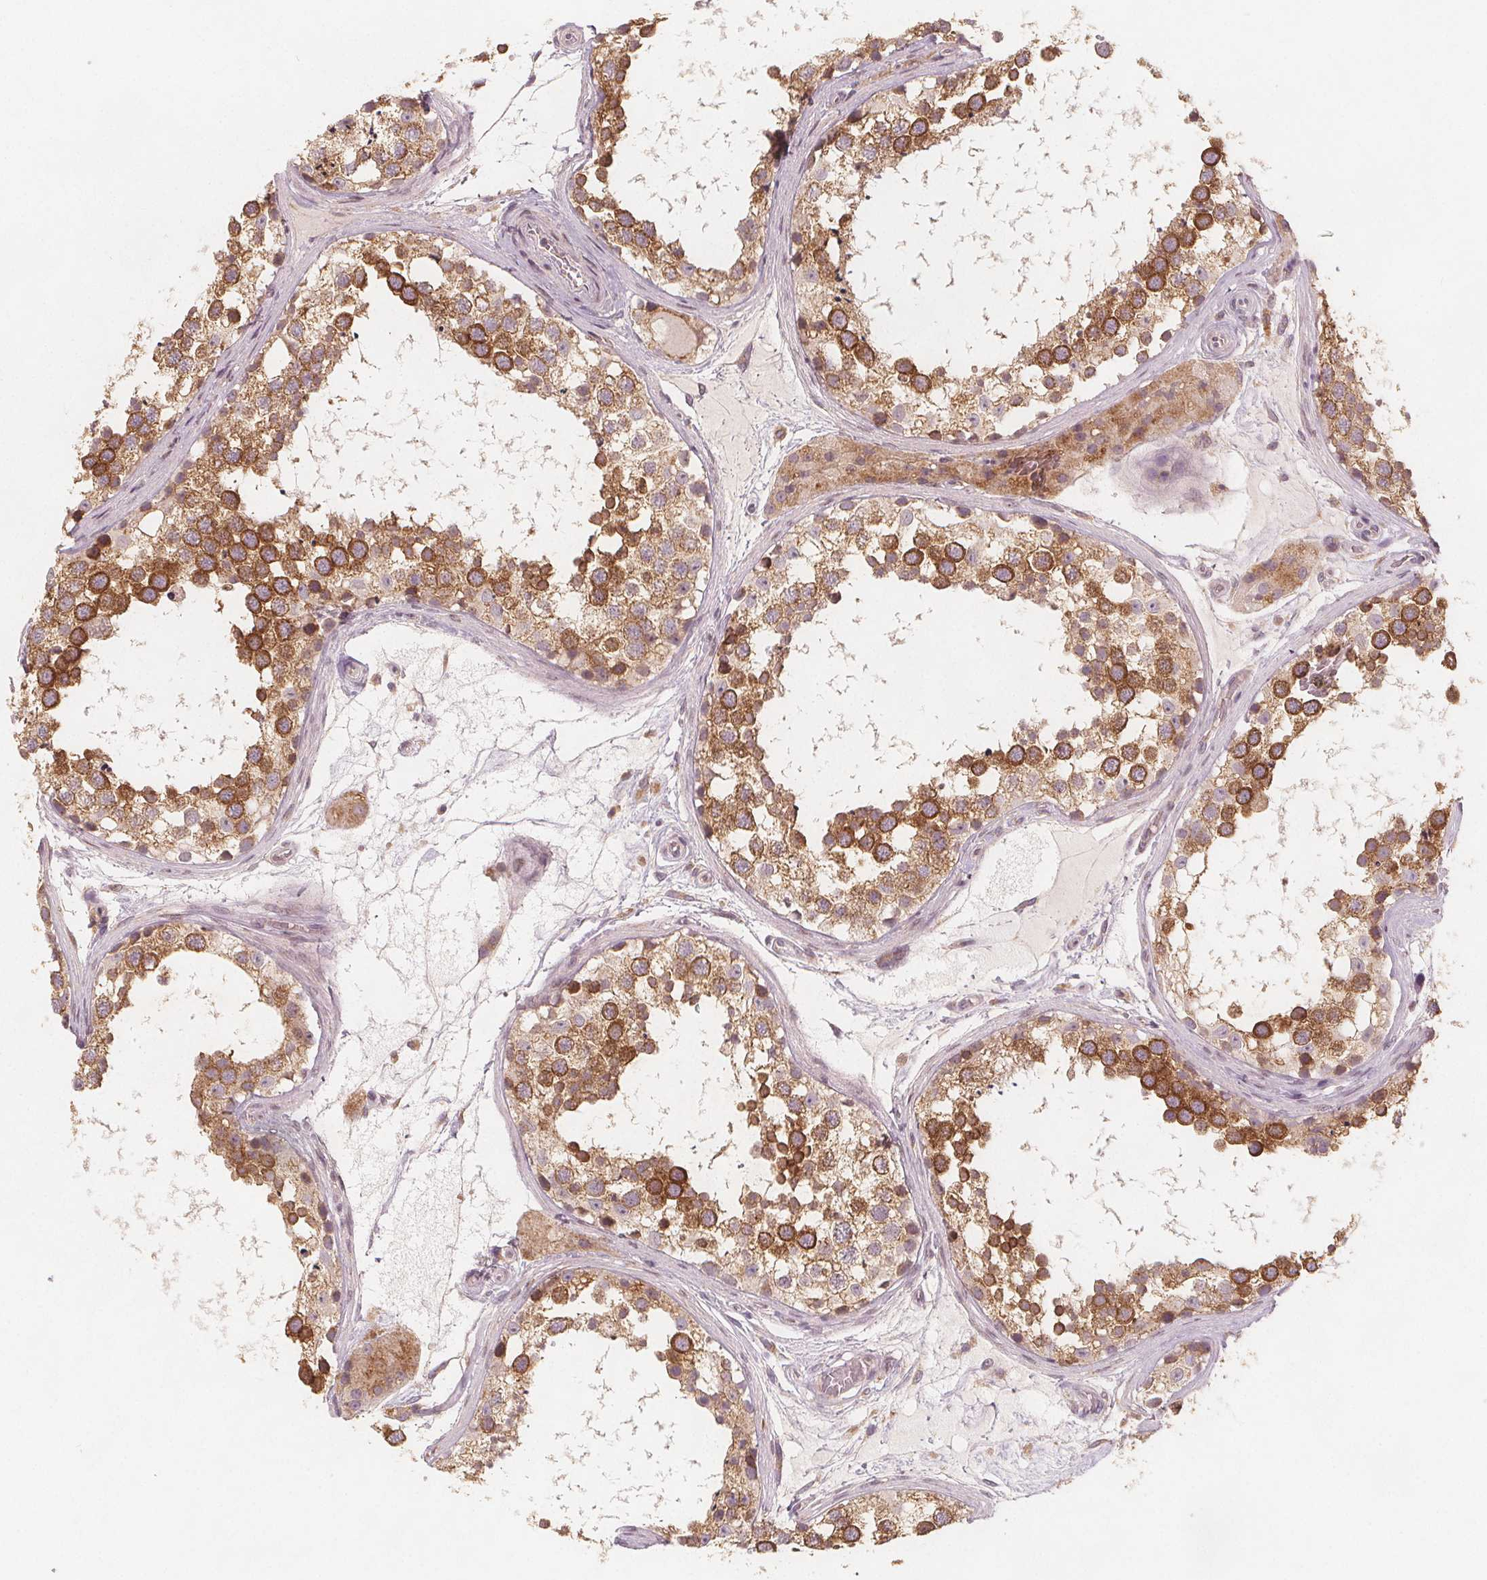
{"staining": {"intensity": "strong", "quantity": "25%-75%", "location": "cytoplasmic/membranous"}, "tissue": "testis", "cell_type": "Cells in seminiferous ducts", "image_type": "normal", "snomed": [{"axis": "morphology", "description": "Normal tissue, NOS"}, {"axis": "morphology", "description": "Seminoma, NOS"}, {"axis": "topography", "description": "Testis"}], "caption": "A brown stain highlights strong cytoplasmic/membranous expression of a protein in cells in seminiferous ducts of benign testis. Using DAB (brown) and hematoxylin (blue) stains, captured at high magnification using brightfield microscopy.", "gene": "NCSTN", "patient": {"sex": "male", "age": 65}}